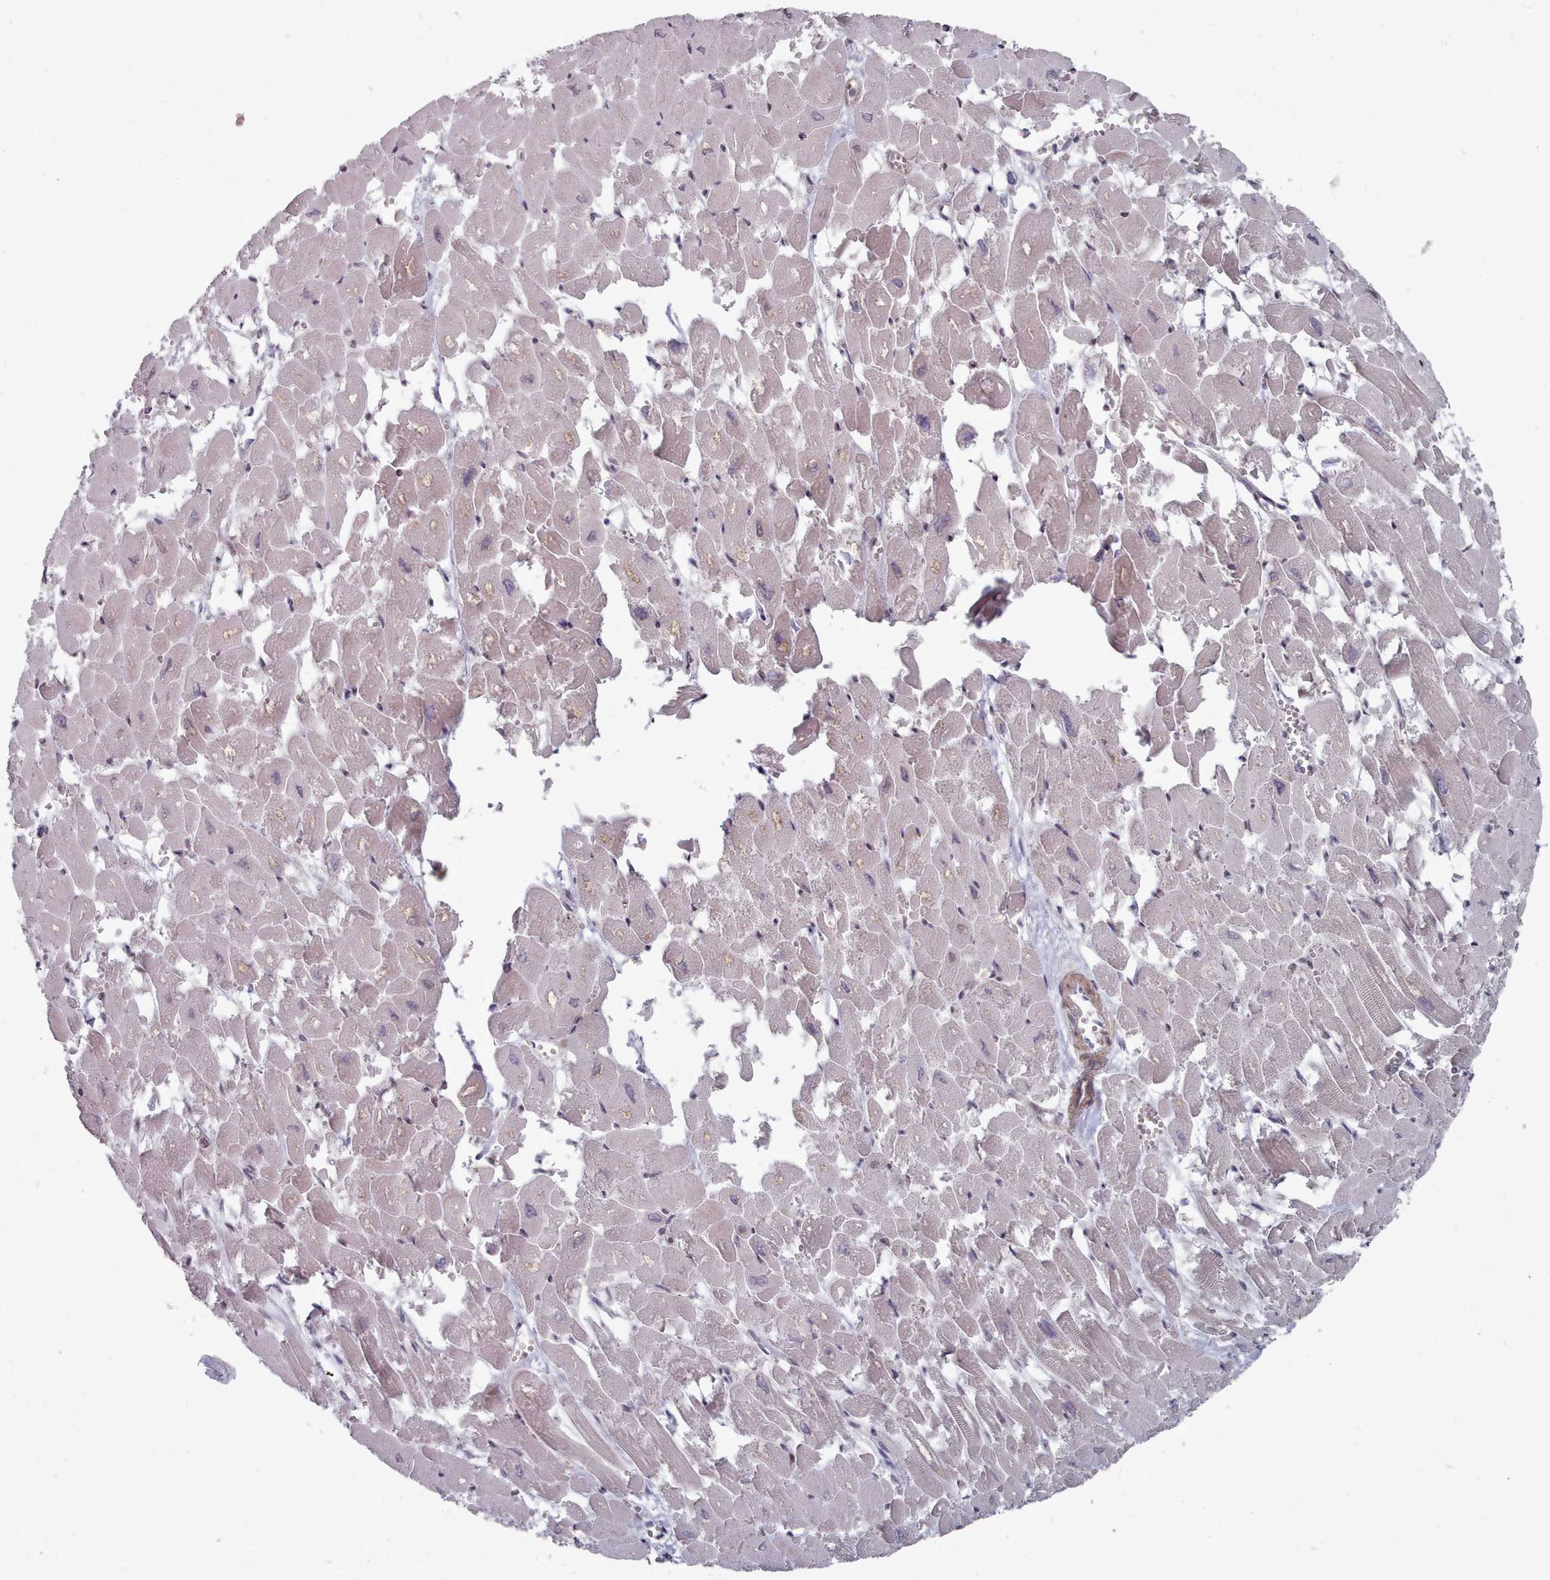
{"staining": {"intensity": "weak", "quantity": "25%-75%", "location": "cytoplasmic/membranous"}, "tissue": "heart muscle", "cell_type": "Cardiomyocytes", "image_type": "normal", "snomed": [{"axis": "morphology", "description": "Normal tissue, NOS"}, {"axis": "topography", "description": "Heart"}], "caption": "This photomicrograph displays immunohistochemistry (IHC) staining of unremarkable human heart muscle, with low weak cytoplasmic/membranous positivity in about 25%-75% of cardiomyocytes.", "gene": "ACKR3", "patient": {"sex": "male", "age": 54}}